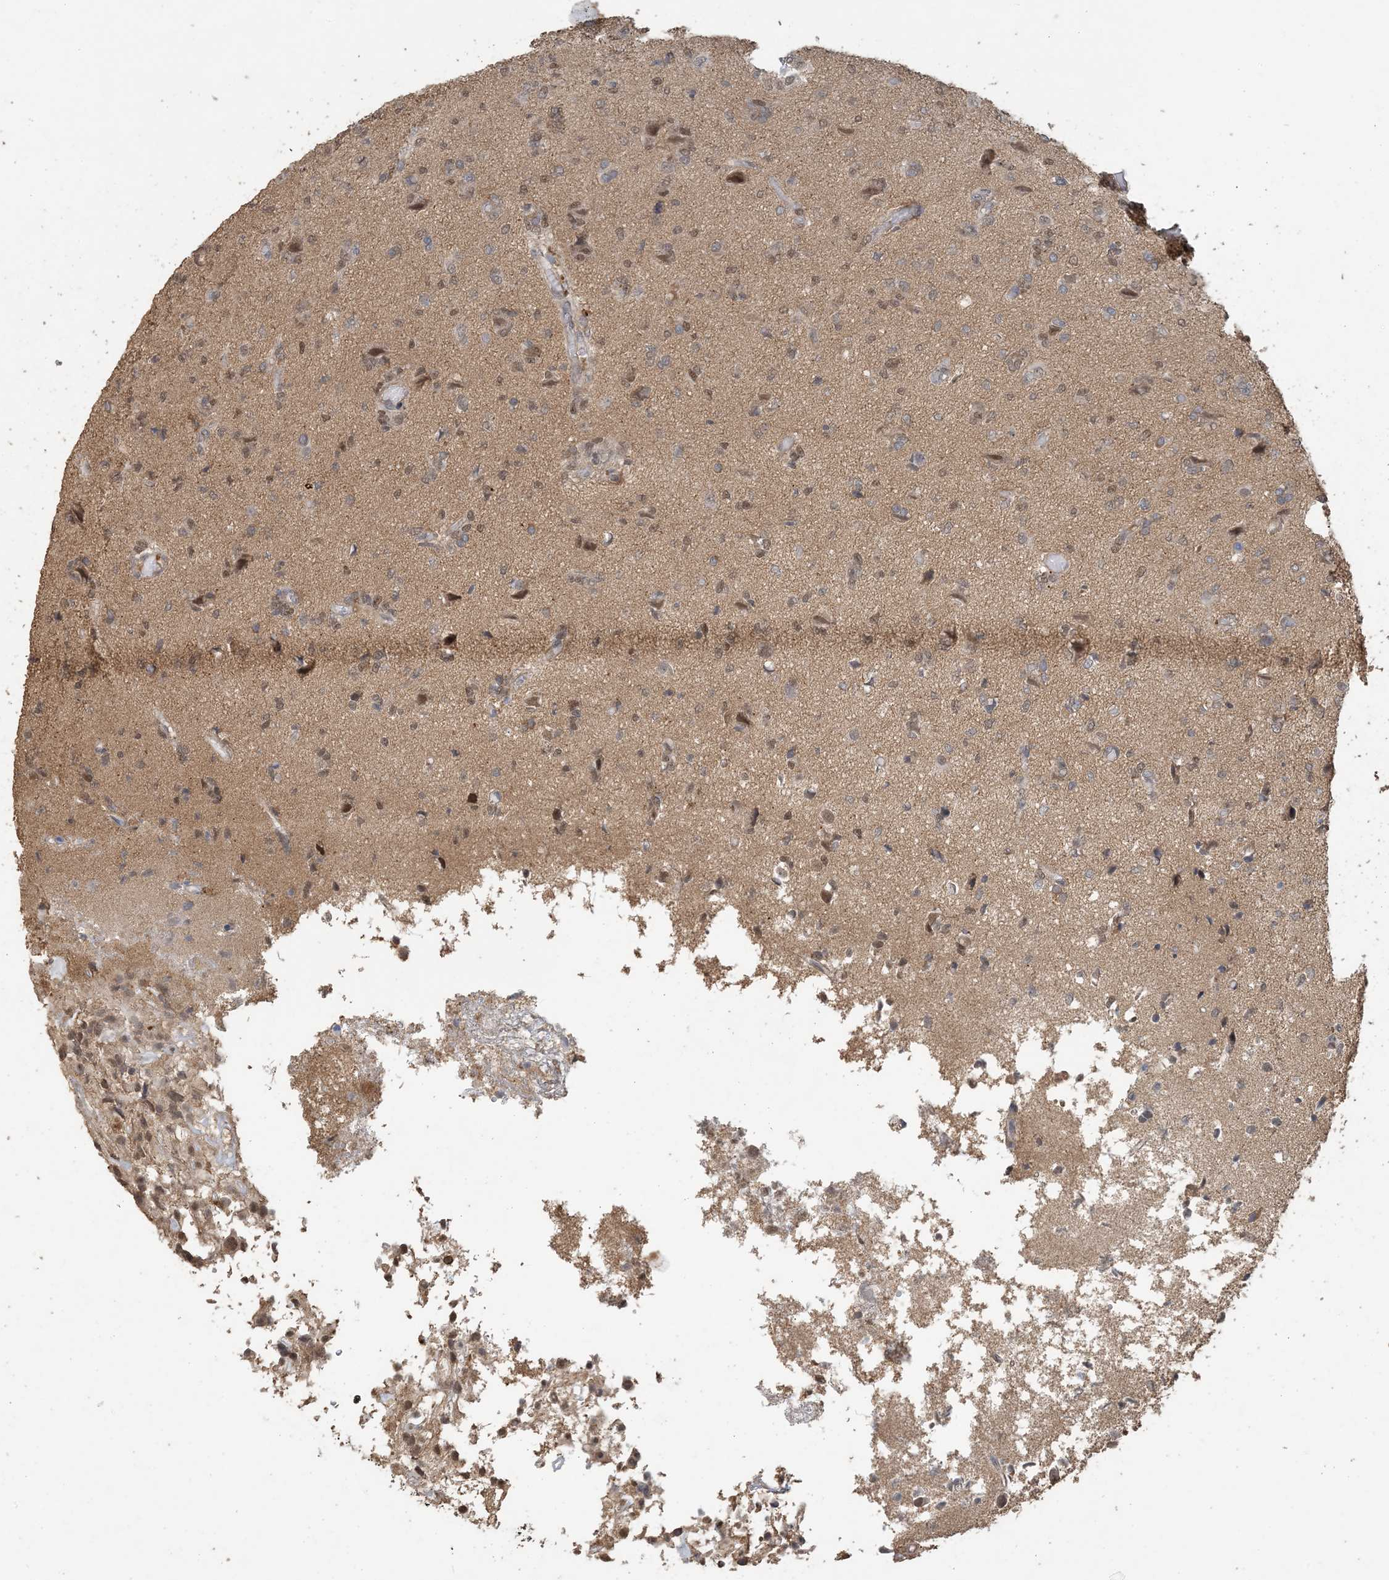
{"staining": {"intensity": "weak", "quantity": ">75%", "location": "nuclear"}, "tissue": "glioma", "cell_type": "Tumor cells", "image_type": "cancer", "snomed": [{"axis": "morphology", "description": "Glioma, malignant, High grade"}, {"axis": "topography", "description": "Brain"}], "caption": "Immunohistochemistry (IHC) image of malignant high-grade glioma stained for a protein (brown), which shows low levels of weak nuclear expression in about >75% of tumor cells.", "gene": "ZC3H12A", "patient": {"sex": "female", "age": 59}}